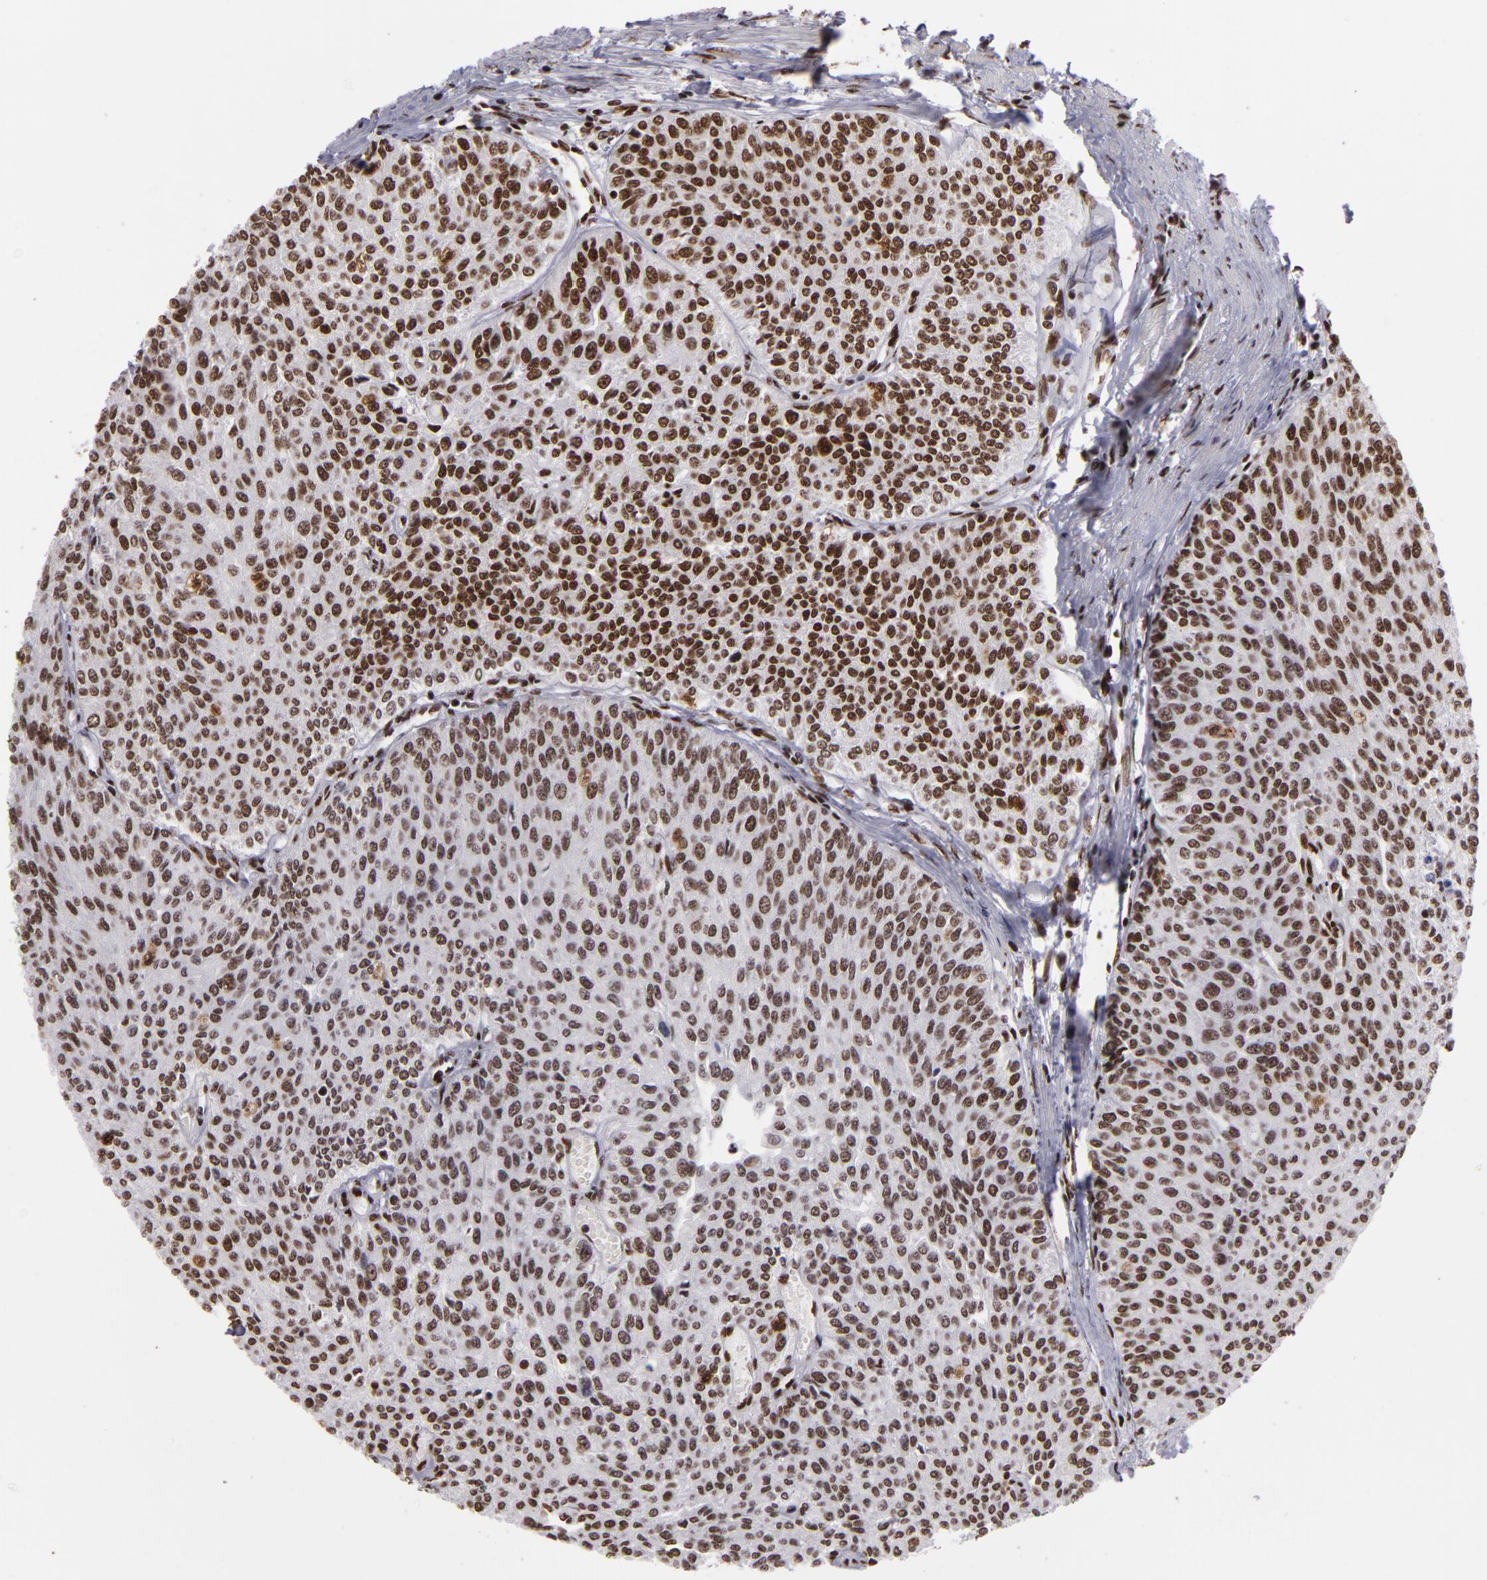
{"staining": {"intensity": "strong", "quantity": ">75%", "location": "nuclear"}, "tissue": "urothelial cancer", "cell_type": "Tumor cells", "image_type": "cancer", "snomed": [{"axis": "morphology", "description": "Urothelial carcinoma, Low grade"}, {"axis": "topography", "description": "Urinary bladder"}], "caption": "About >75% of tumor cells in urothelial cancer demonstrate strong nuclear protein positivity as visualized by brown immunohistochemical staining.", "gene": "SAFB", "patient": {"sex": "female", "age": 73}}